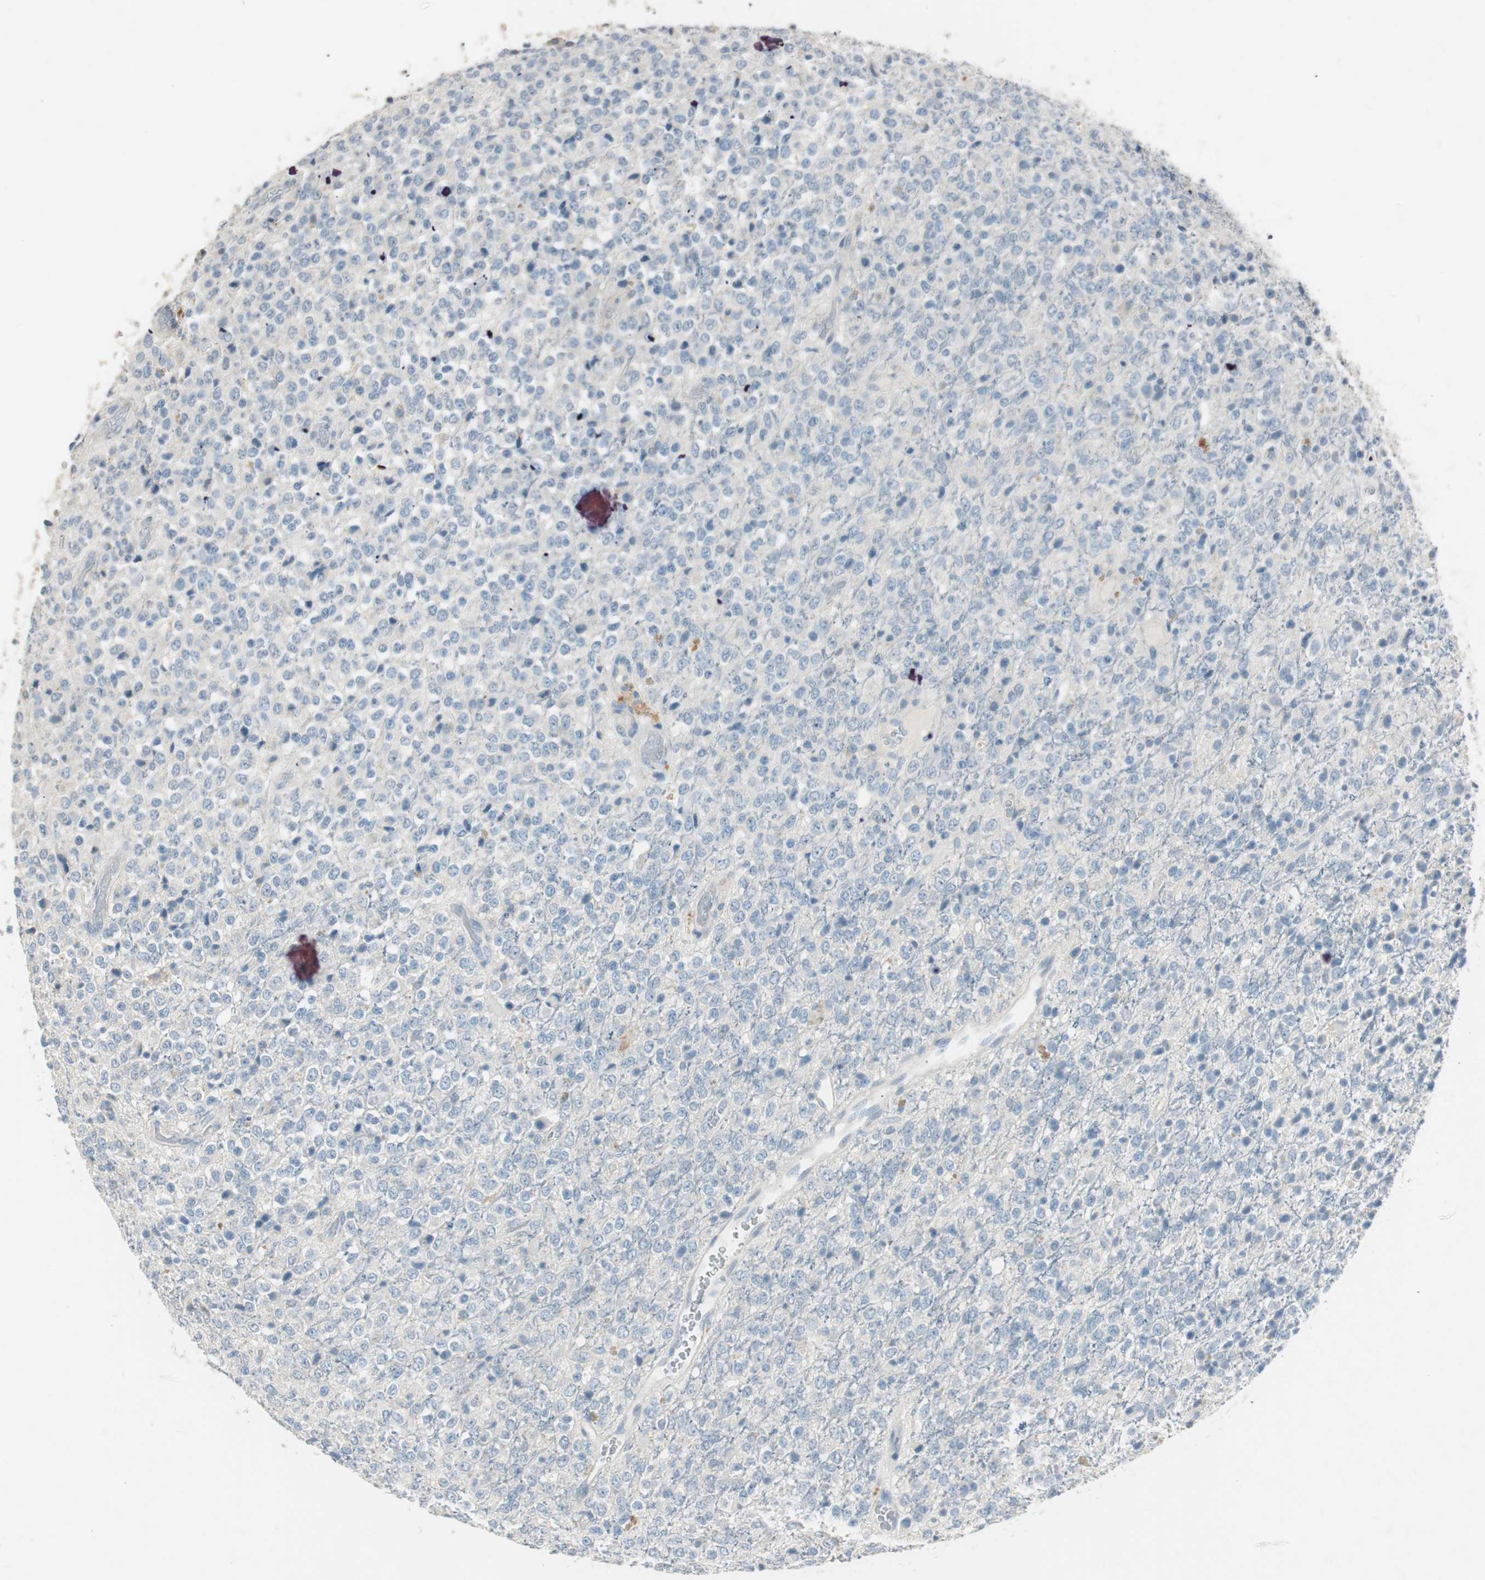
{"staining": {"intensity": "negative", "quantity": "none", "location": "none"}, "tissue": "glioma", "cell_type": "Tumor cells", "image_type": "cancer", "snomed": [{"axis": "morphology", "description": "Glioma, malignant, High grade"}, {"axis": "topography", "description": "pancreas cauda"}], "caption": "The photomicrograph exhibits no significant staining in tumor cells of glioma.", "gene": "KHK", "patient": {"sex": "male", "age": 60}}